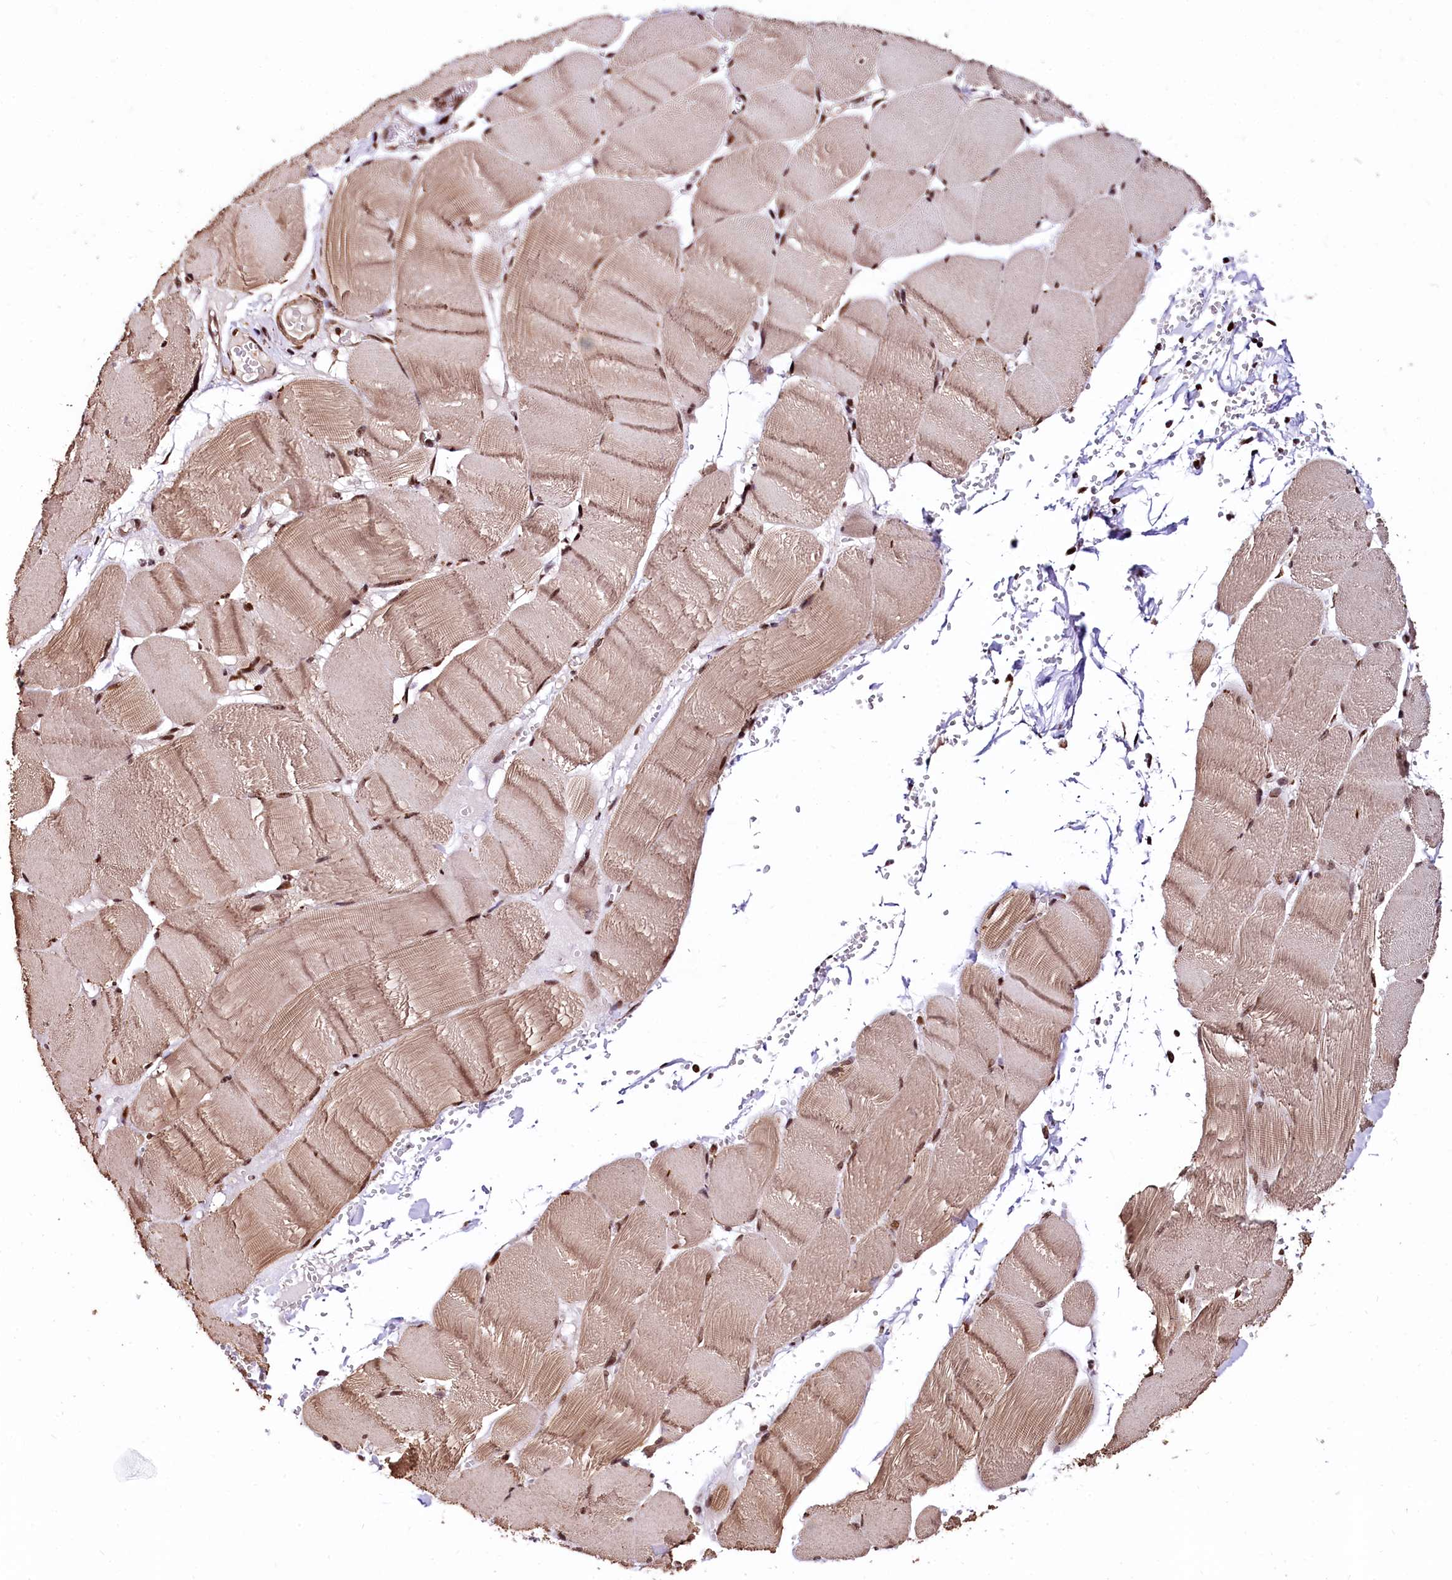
{"staining": {"intensity": "moderate", "quantity": ">75%", "location": "cytoplasmic/membranous,nuclear"}, "tissue": "soft tissue", "cell_type": "Fibroblasts", "image_type": "normal", "snomed": [{"axis": "morphology", "description": "Normal tissue, NOS"}, {"axis": "topography", "description": "Skeletal muscle"}, {"axis": "topography", "description": "Peripheral nerve tissue"}], "caption": "A micrograph of soft tissue stained for a protein reveals moderate cytoplasmic/membranous,nuclear brown staining in fibroblasts. Immunohistochemistry stains the protein in brown and the nuclei are stained blue.", "gene": "PDS5B", "patient": {"sex": "female", "age": 55}}